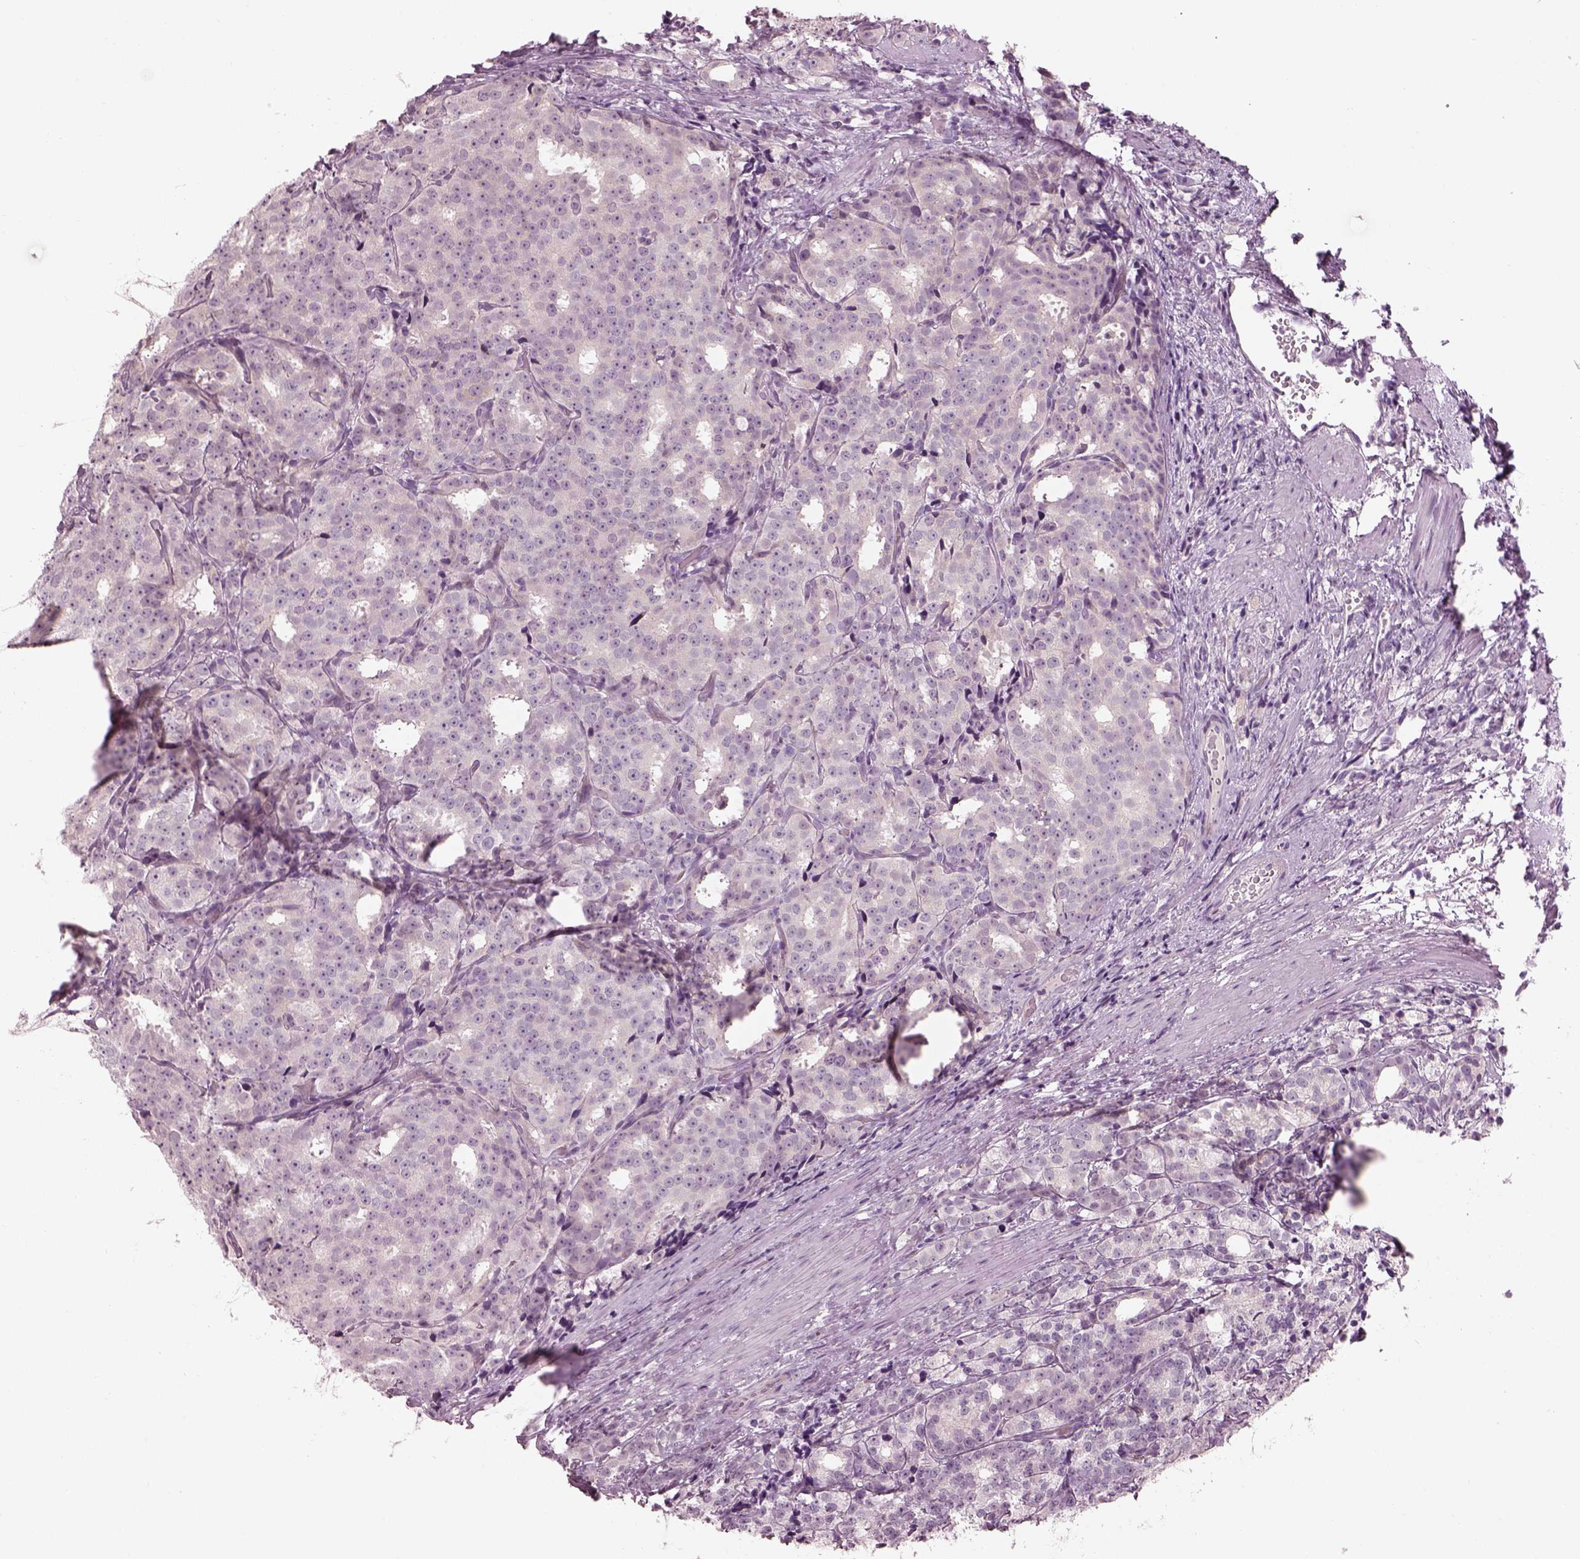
{"staining": {"intensity": "negative", "quantity": "none", "location": "none"}, "tissue": "prostate cancer", "cell_type": "Tumor cells", "image_type": "cancer", "snomed": [{"axis": "morphology", "description": "Adenocarcinoma, High grade"}, {"axis": "topography", "description": "Prostate"}], "caption": "High power microscopy image of an immunohistochemistry (IHC) photomicrograph of prostate cancer, revealing no significant positivity in tumor cells.", "gene": "CACNG4", "patient": {"sex": "male", "age": 53}}